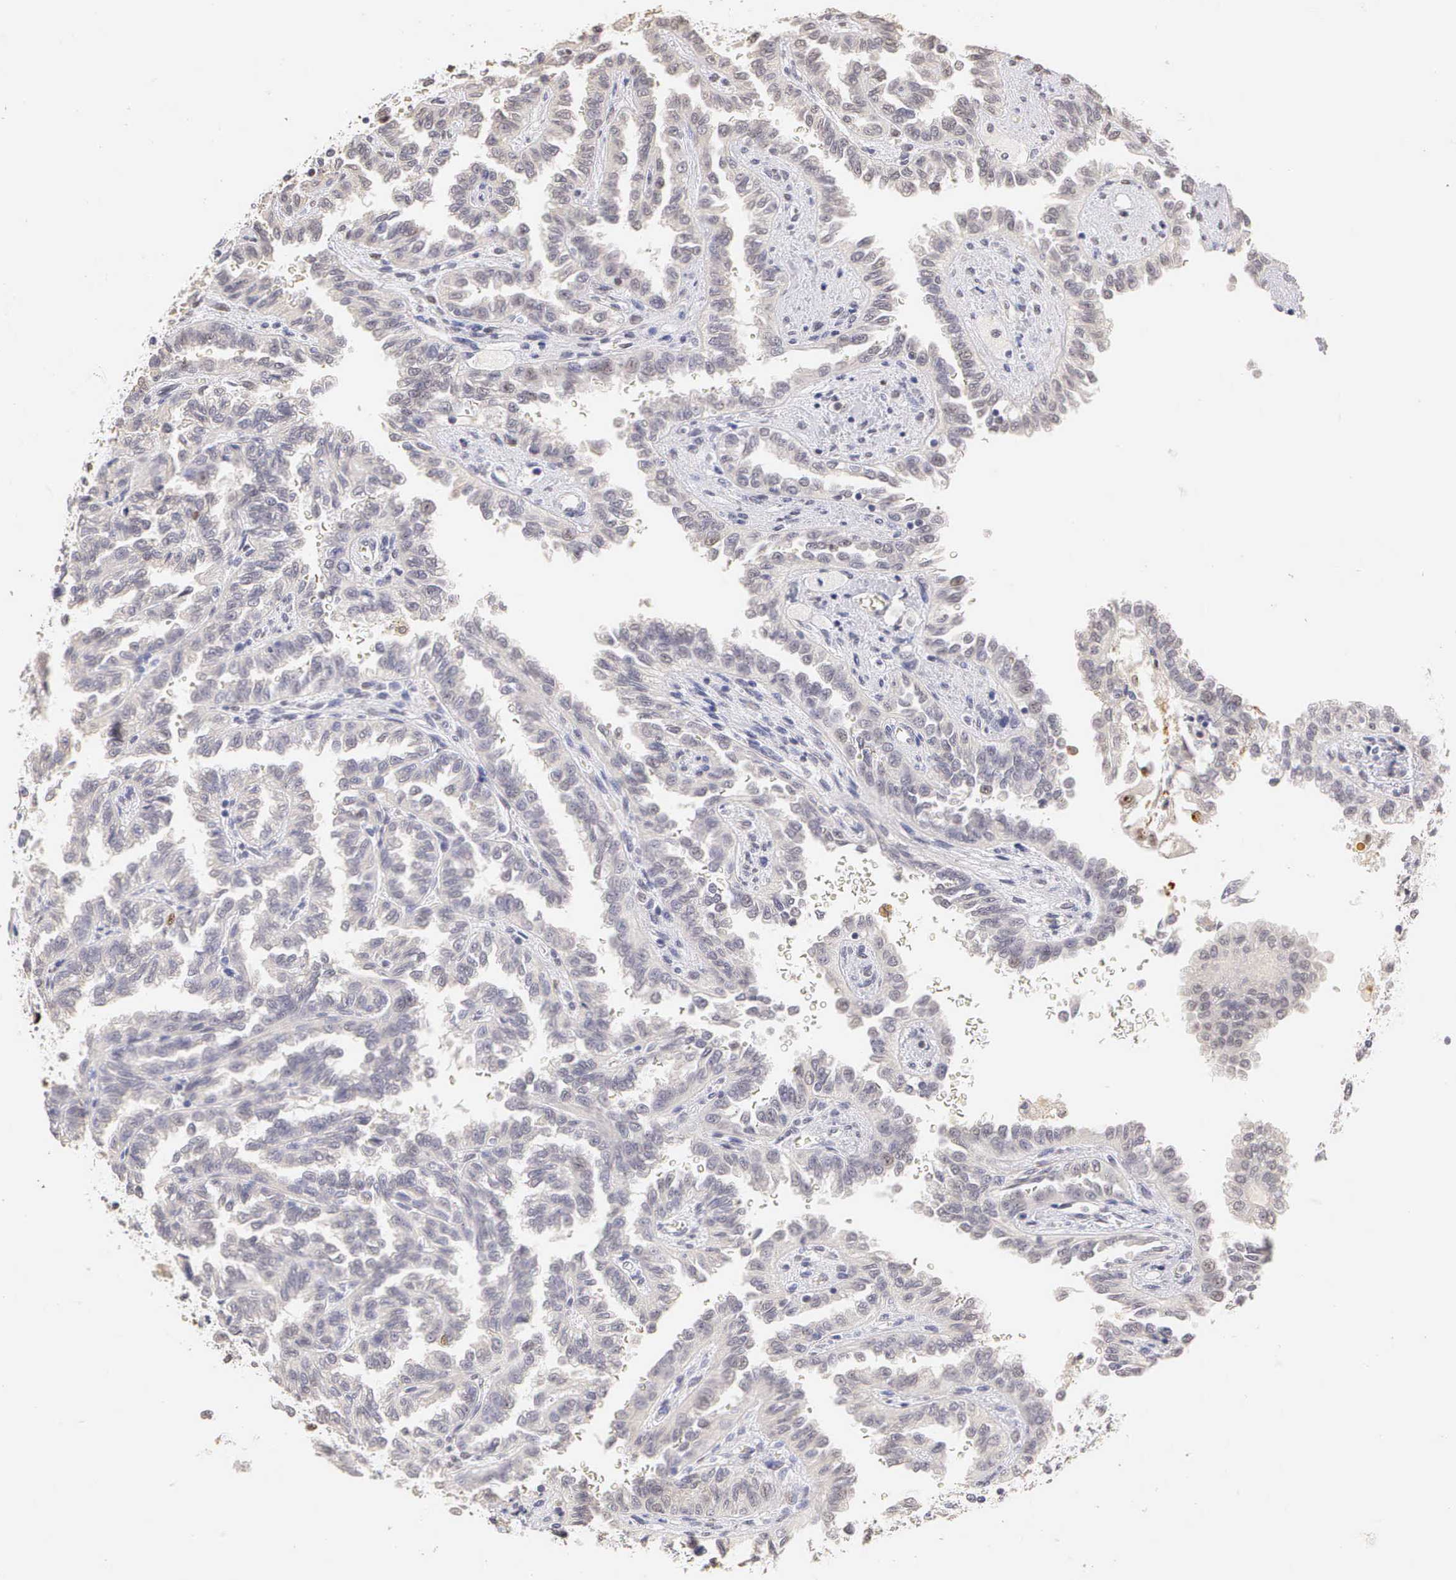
{"staining": {"intensity": "negative", "quantity": "none", "location": "none"}, "tissue": "renal cancer", "cell_type": "Tumor cells", "image_type": "cancer", "snomed": [{"axis": "morphology", "description": "Inflammation, NOS"}, {"axis": "morphology", "description": "Adenocarcinoma, NOS"}, {"axis": "topography", "description": "Kidney"}], "caption": "A histopathology image of human adenocarcinoma (renal) is negative for staining in tumor cells. The staining is performed using DAB brown chromogen with nuclei counter-stained in using hematoxylin.", "gene": "MKI67", "patient": {"sex": "male", "age": 68}}